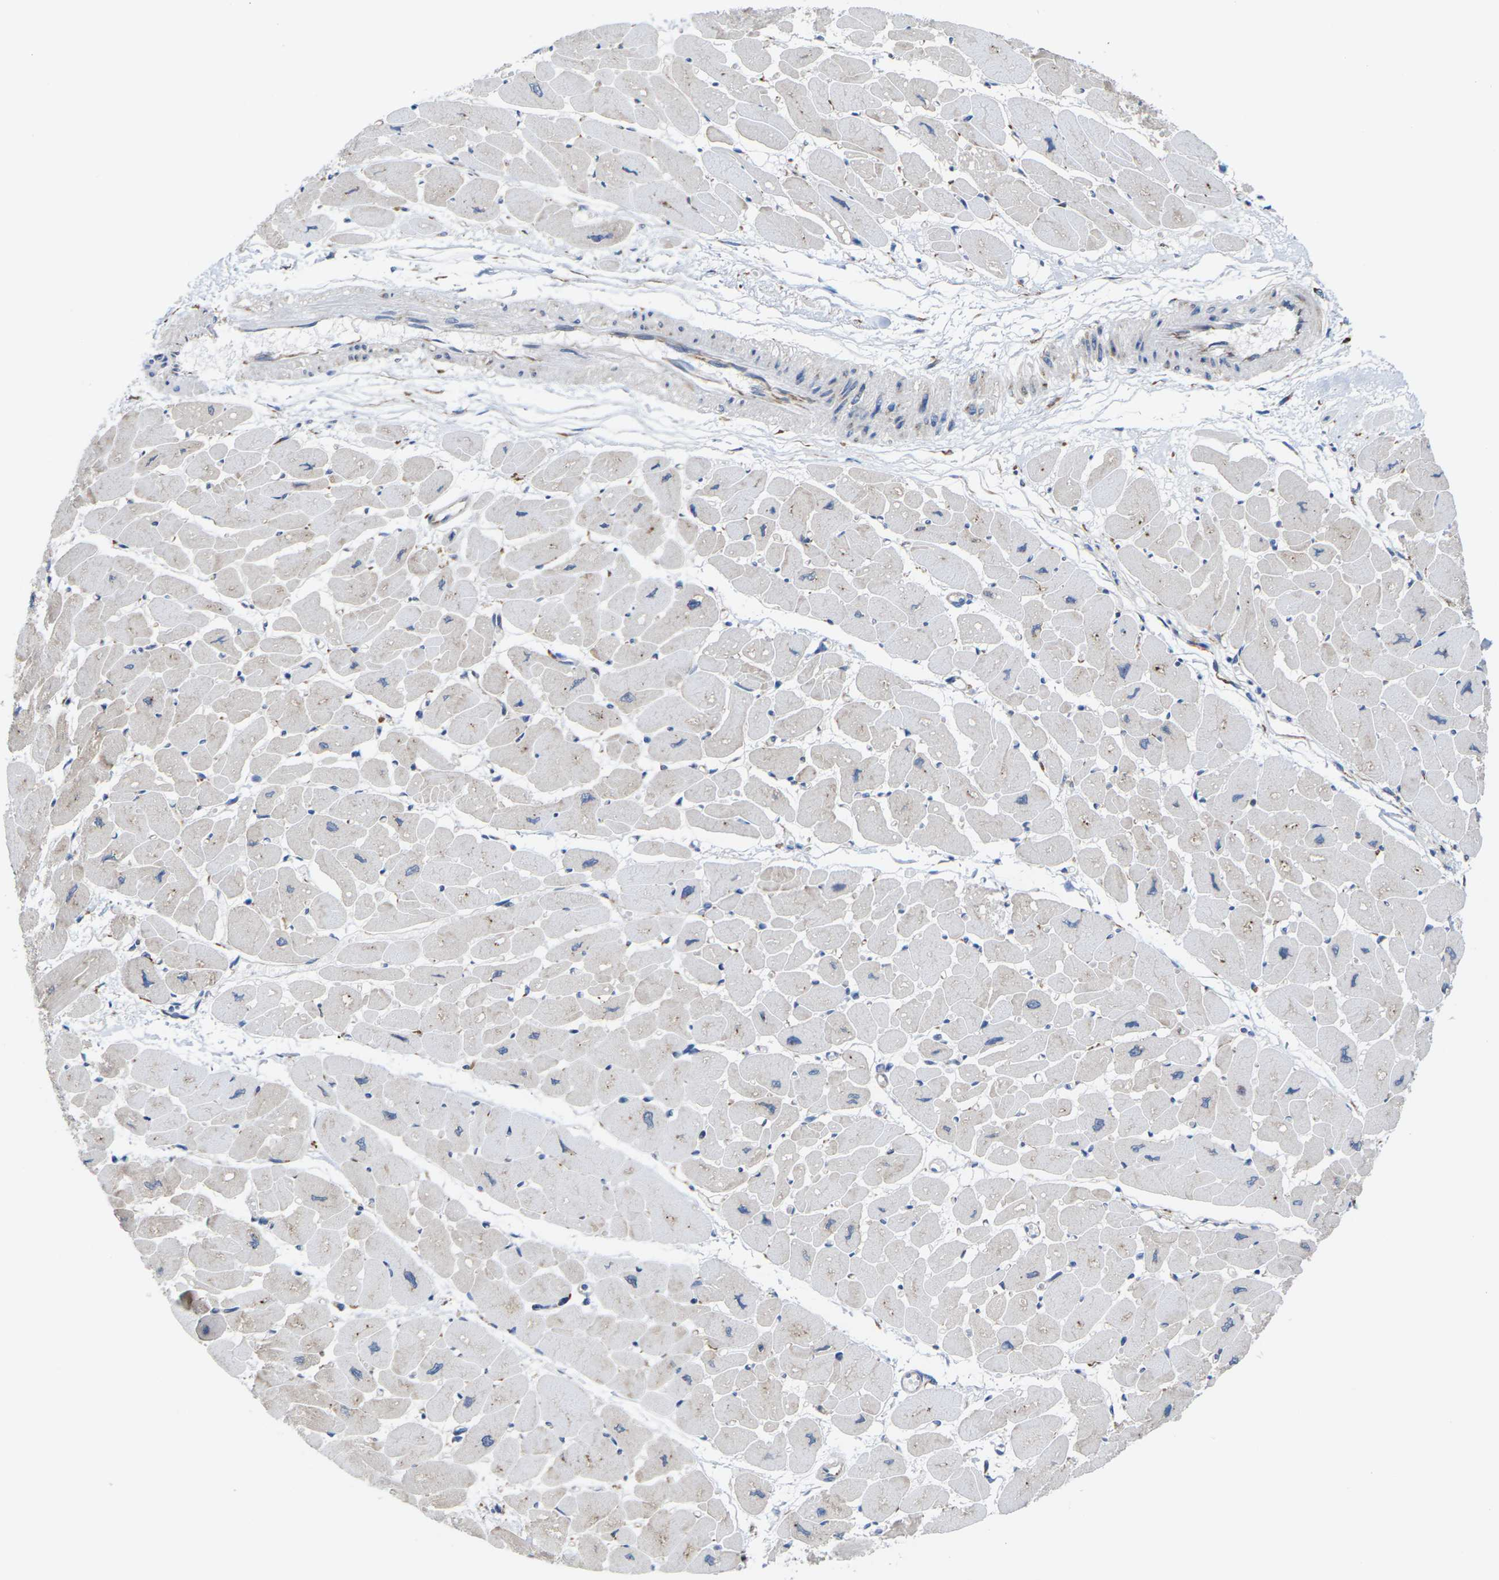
{"staining": {"intensity": "weak", "quantity": "<25%", "location": "cytoplasmic/membranous"}, "tissue": "heart muscle", "cell_type": "Cardiomyocytes", "image_type": "normal", "snomed": [{"axis": "morphology", "description": "Normal tissue, NOS"}, {"axis": "topography", "description": "Heart"}], "caption": "DAB immunohistochemical staining of normal human heart muscle displays no significant positivity in cardiomyocytes. Brightfield microscopy of immunohistochemistry stained with DAB (3,3'-diaminobenzidine) (brown) and hematoxylin (blue), captured at high magnification.", "gene": "PDZK1IP1", "patient": {"sex": "female", "age": 54}}